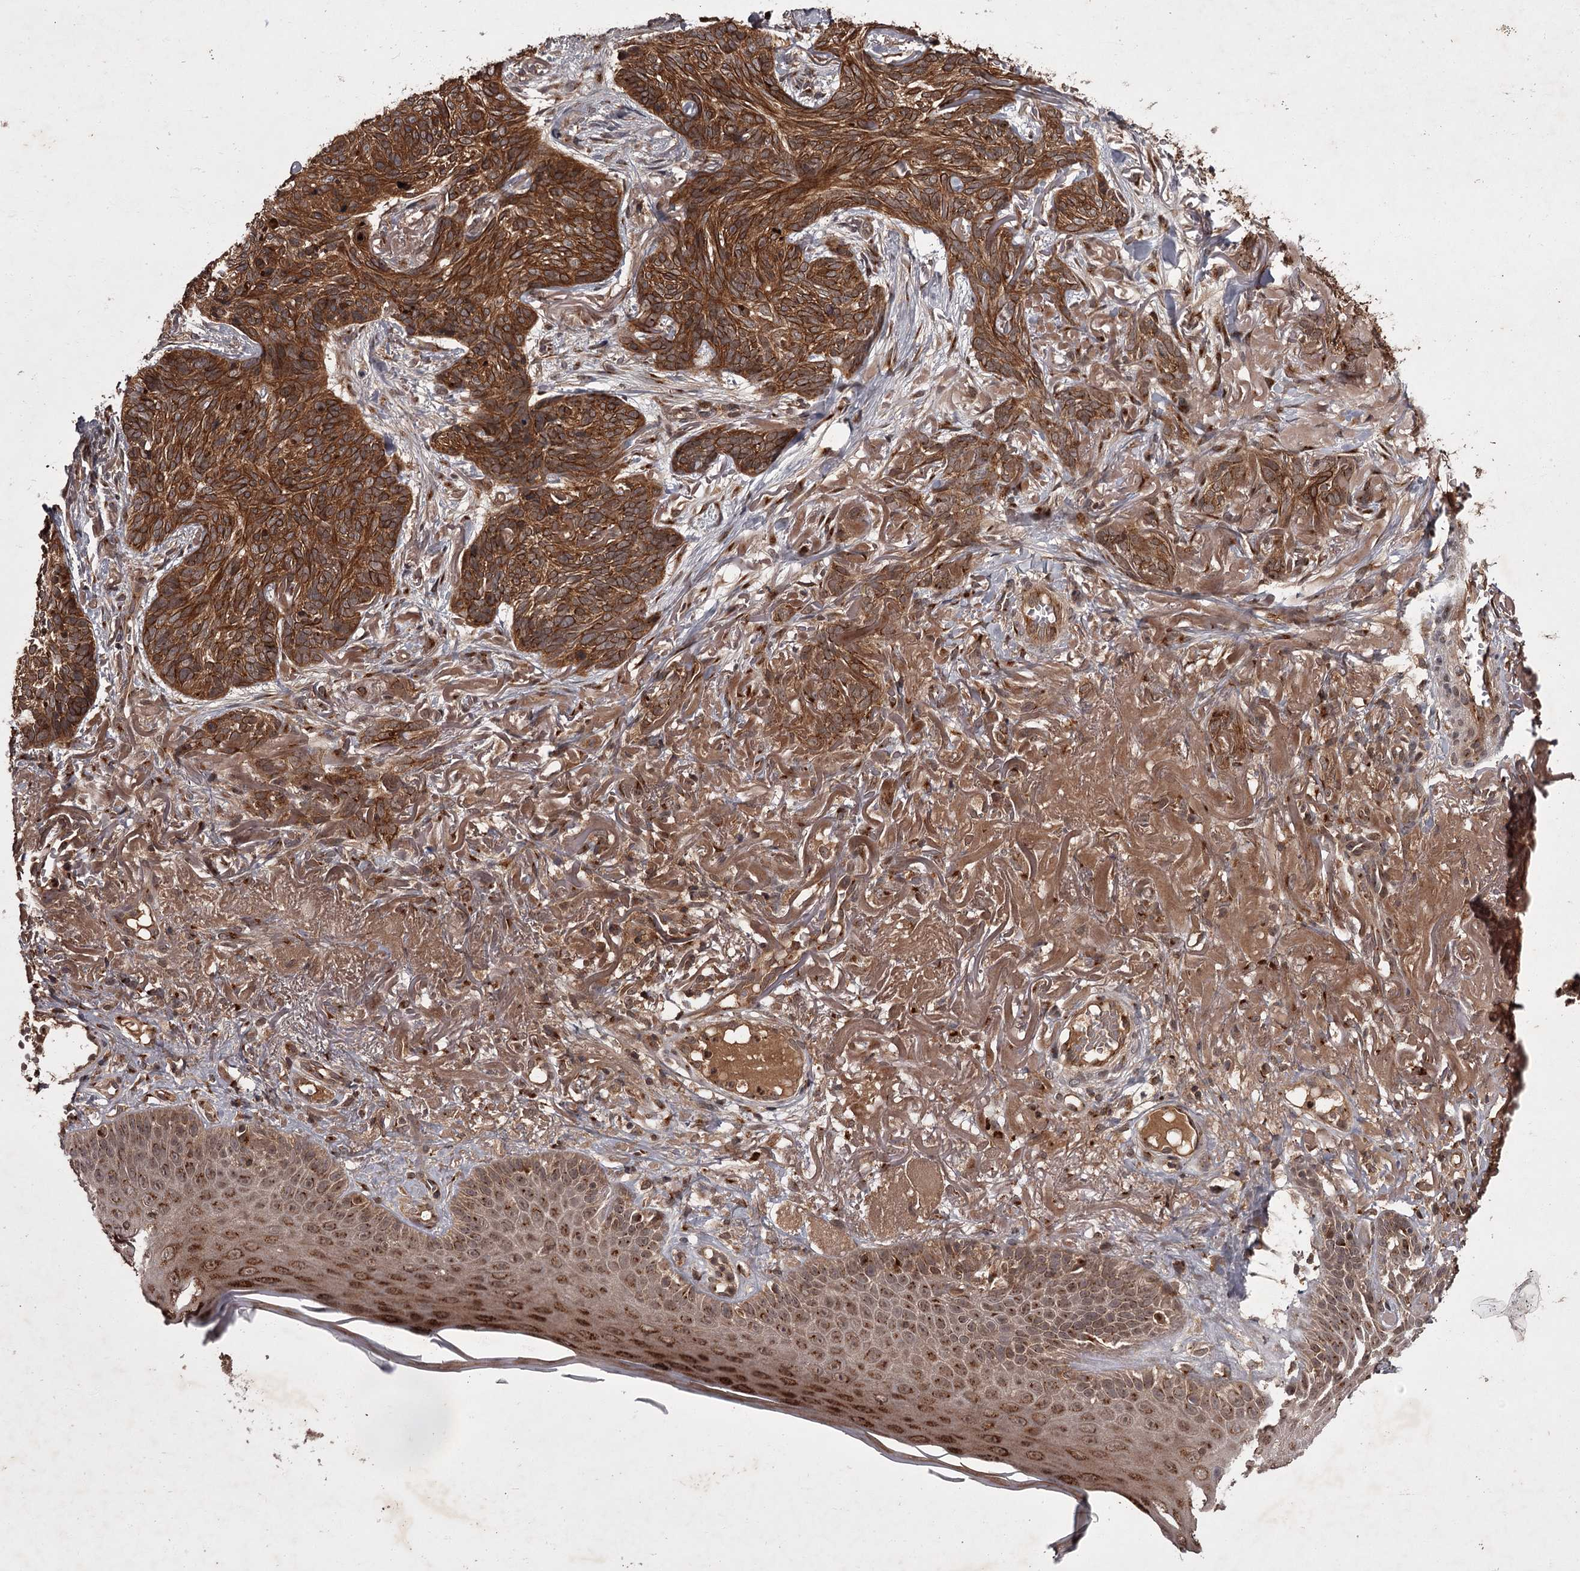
{"staining": {"intensity": "strong", "quantity": ">75%", "location": "cytoplasmic/membranous"}, "tissue": "skin cancer", "cell_type": "Tumor cells", "image_type": "cancer", "snomed": [{"axis": "morphology", "description": "Normal tissue, NOS"}, {"axis": "morphology", "description": "Basal cell carcinoma"}, {"axis": "topography", "description": "Skin"}], "caption": "Approximately >75% of tumor cells in basal cell carcinoma (skin) reveal strong cytoplasmic/membranous protein staining as visualized by brown immunohistochemical staining.", "gene": "TBC1D23", "patient": {"sex": "male", "age": 66}}